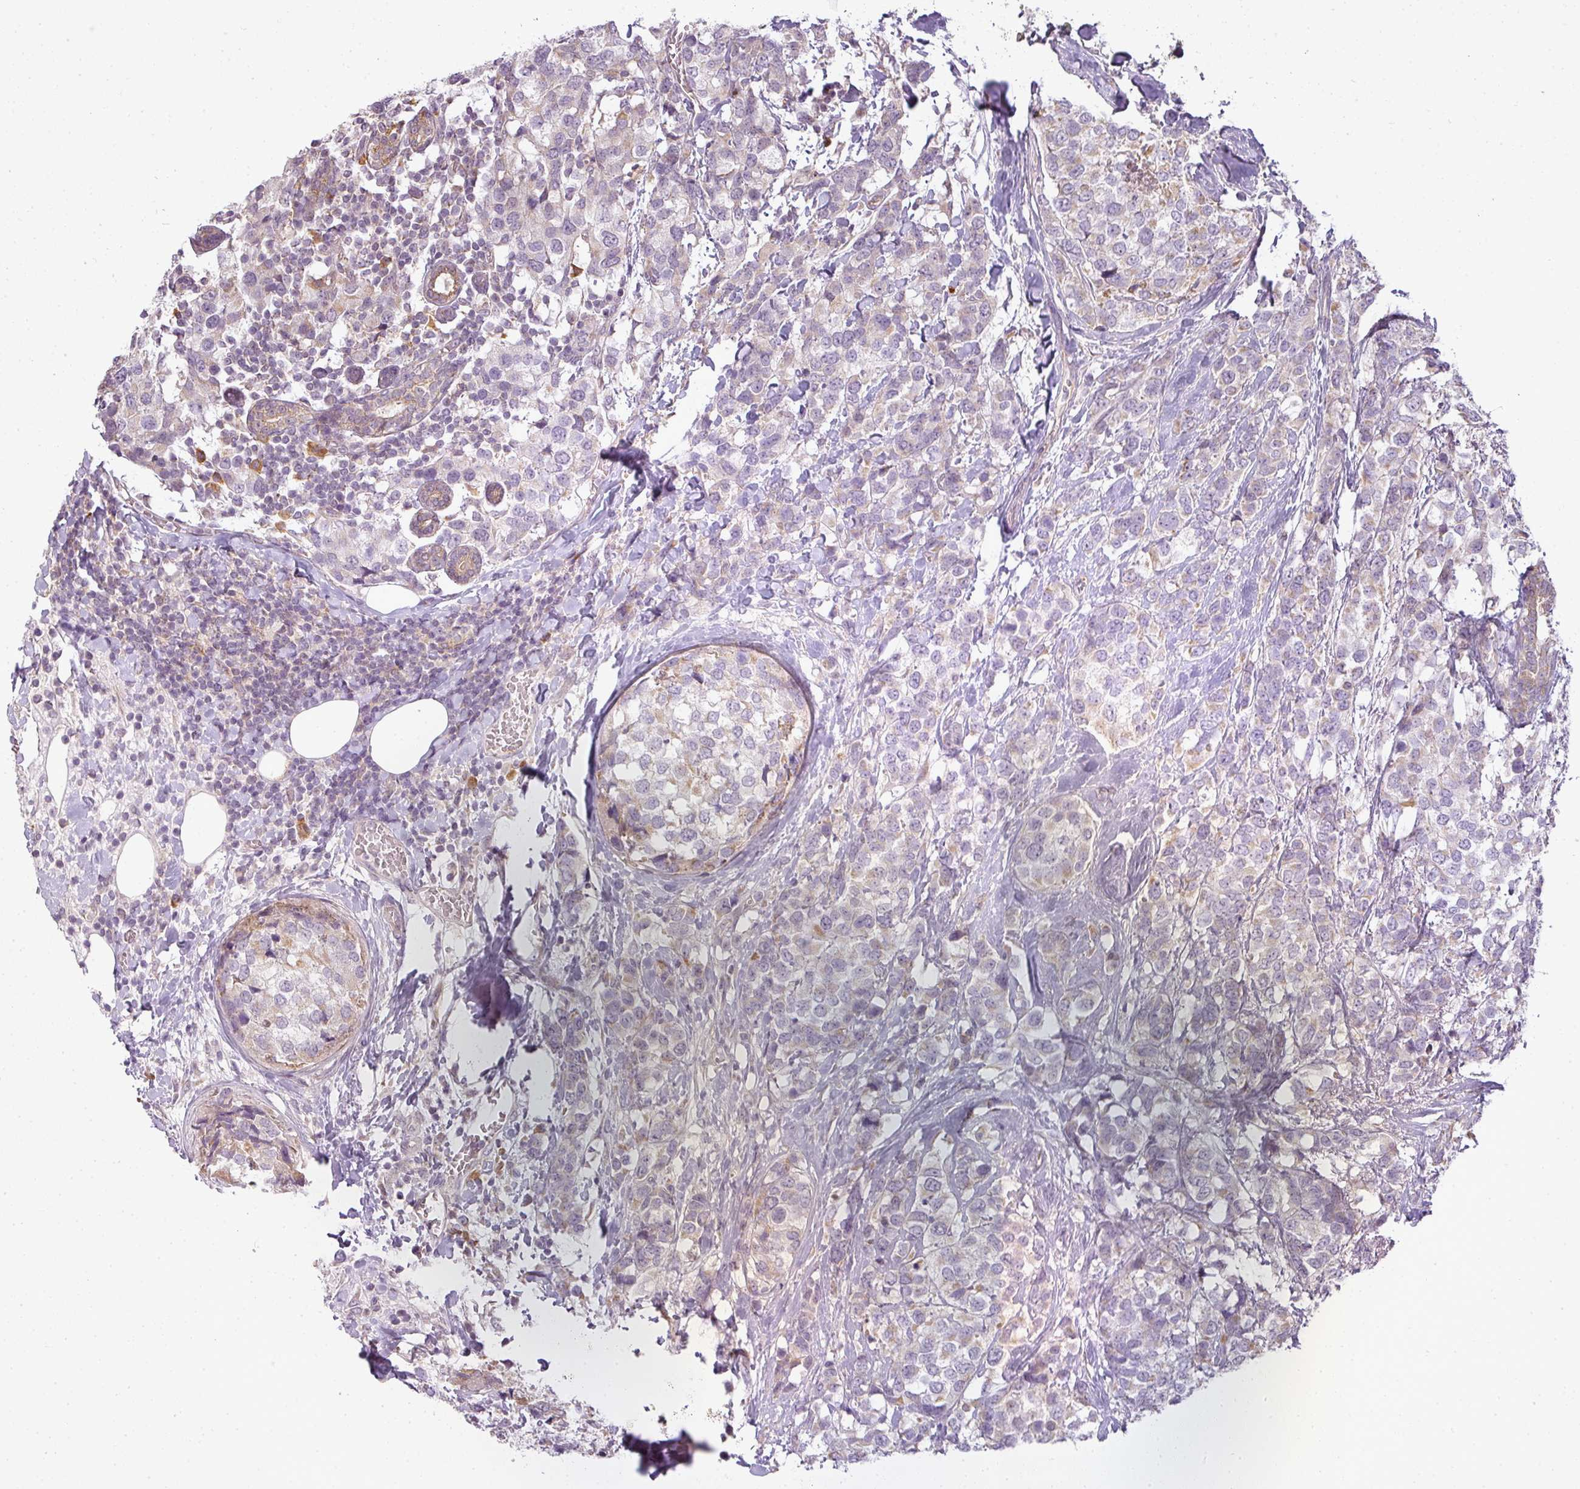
{"staining": {"intensity": "moderate", "quantity": "<25%", "location": "cytoplasmic/membranous"}, "tissue": "breast cancer", "cell_type": "Tumor cells", "image_type": "cancer", "snomed": [{"axis": "morphology", "description": "Lobular carcinoma"}, {"axis": "topography", "description": "Breast"}], "caption": "IHC micrograph of neoplastic tissue: breast cancer (lobular carcinoma) stained using immunohistochemistry (IHC) demonstrates low levels of moderate protein expression localized specifically in the cytoplasmic/membranous of tumor cells, appearing as a cytoplasmic/membranous brown color.", "gene": "LY75", "patient": {"sex": "female", "age": 59}}